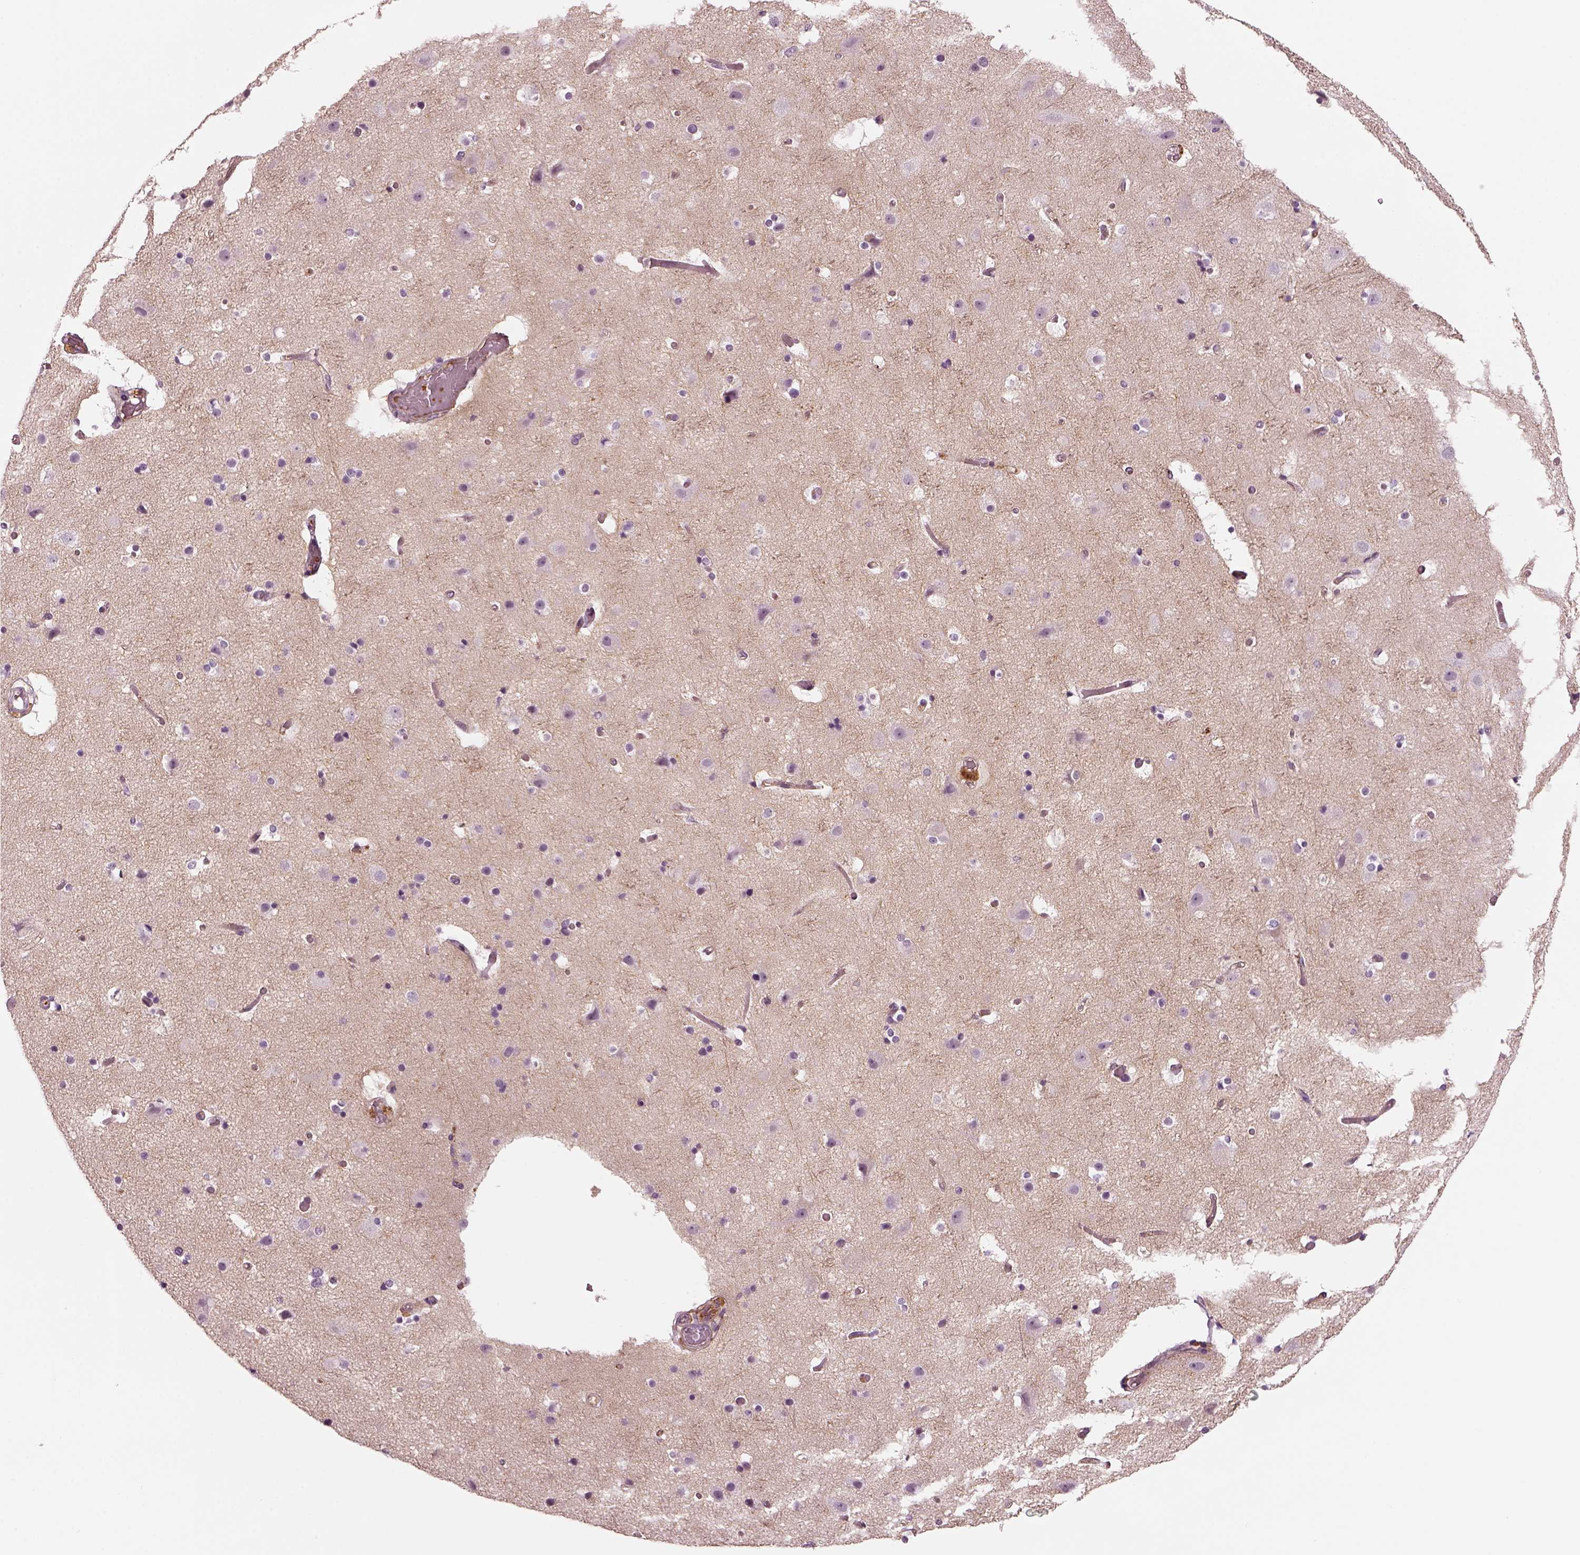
{"staining": {"intensity": "negative", "quantity": "none", "location": "none"}, "tissue": "cerebral cortex", "cell_type": "Endothelial cells", "image_type": "normal", "snomed": [{"axis": "morphology", "description": "Normal tissue, NOS"}, {"axis": "topography", "description": "Cerebral cortex"}], "caption": "Immunohistochemistry (IHC) of normal human cerebral cortex displays no staining in endothelial cells. Nuclei are stained in blue.", "gene": "TRIM69", "patient": {"sex": "female", "age": 52}}